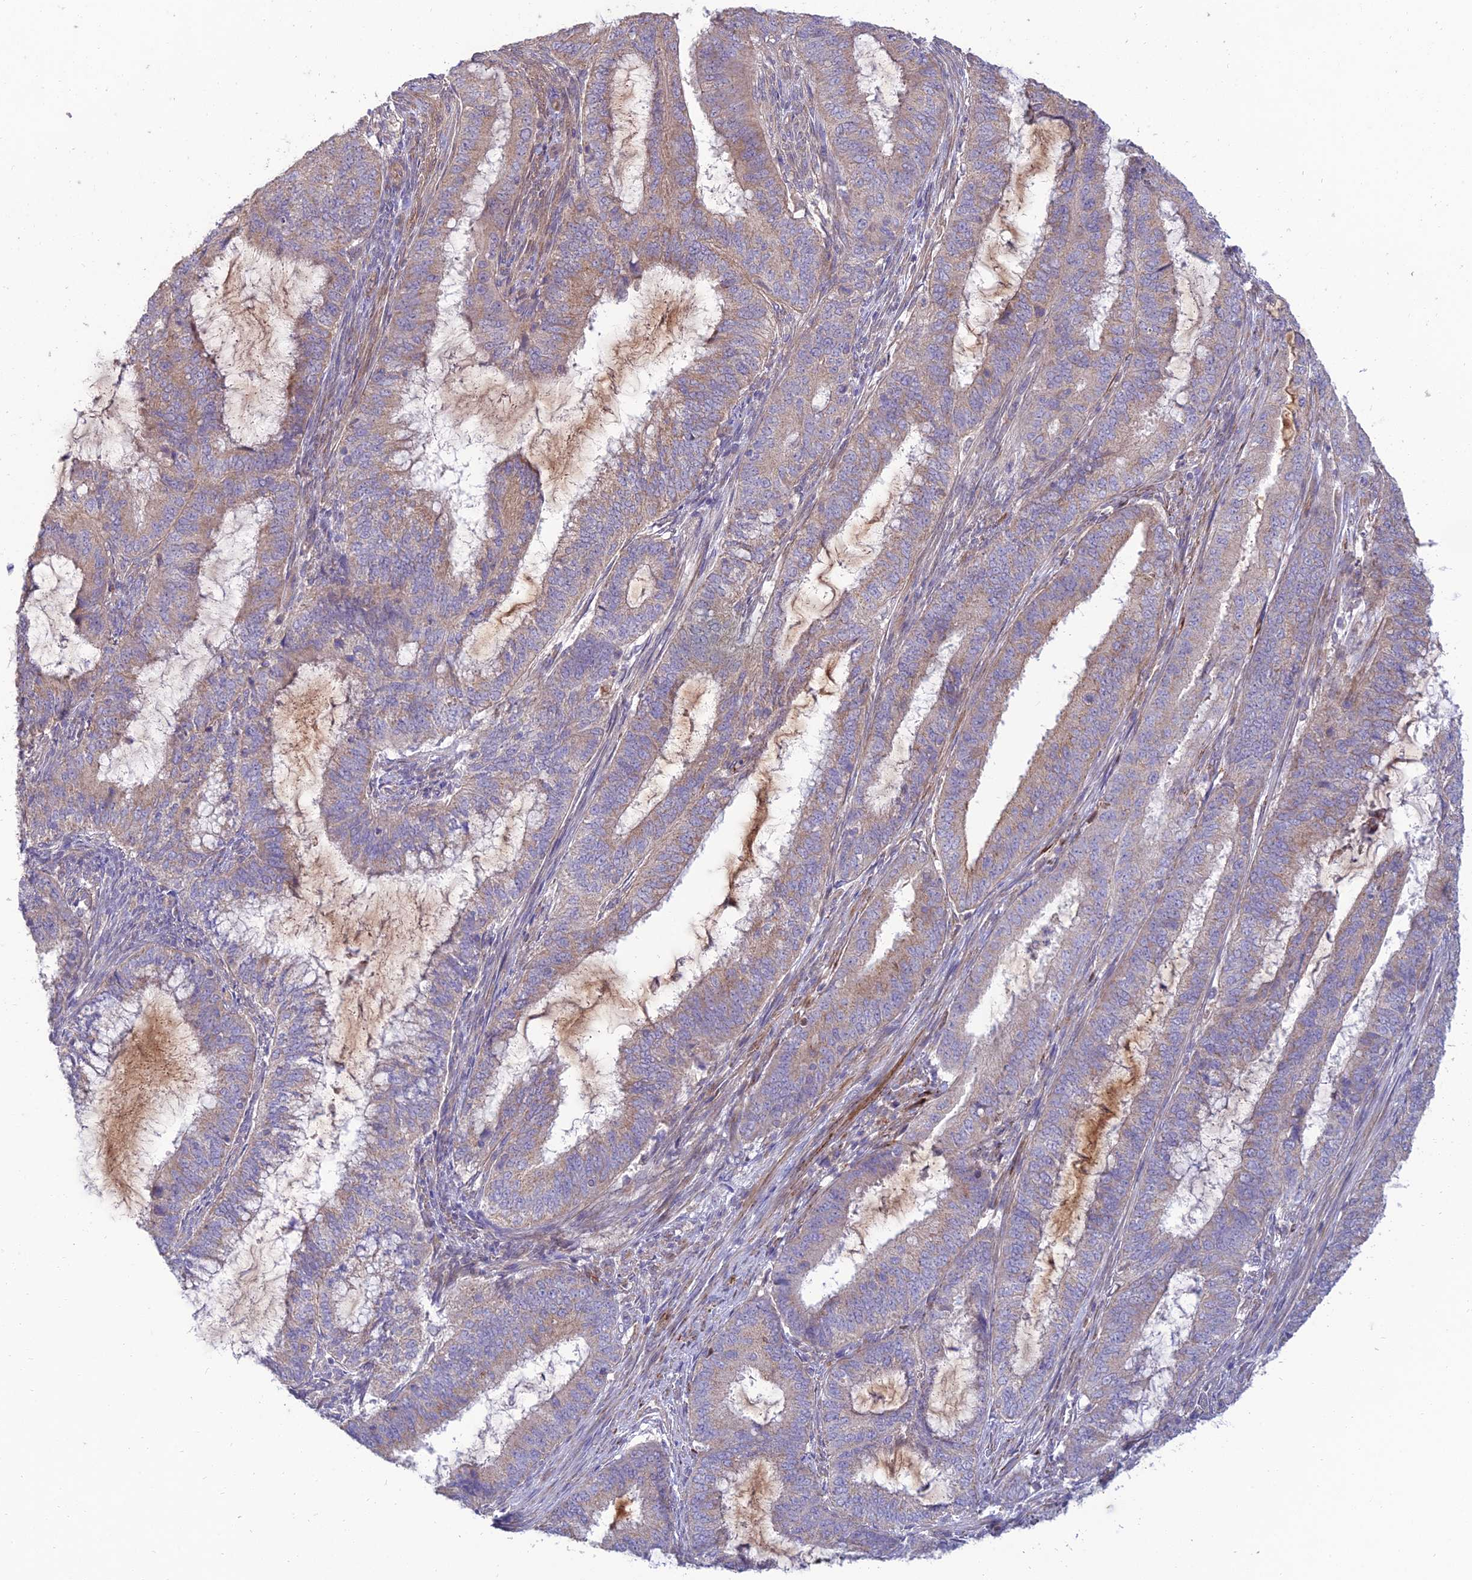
{"staining": {"intensity": "weak", "quantity": "25%-75%", "location": "cytoplasmic/membranous"}, "tissue": "endometrial cancer", "cell_type": "Tumor cells", "image_type": "cancer", "snomed": [{"axis": "morphology", "description": "Adenocarcinoma, NOS"}, {"axis": "topography", "description": "Endometrium"}], "caption": "Endometrial adenocarcinoma tissue exhibits weak cytoplasmic/membranous positivity in about 25%-75% of tumor cells Immunohistochemistry stains the protein of interest in brown and the nuclei are stained blue.", "gene": "C3orf20", "patient": {"sex": "female", "age": 51}}